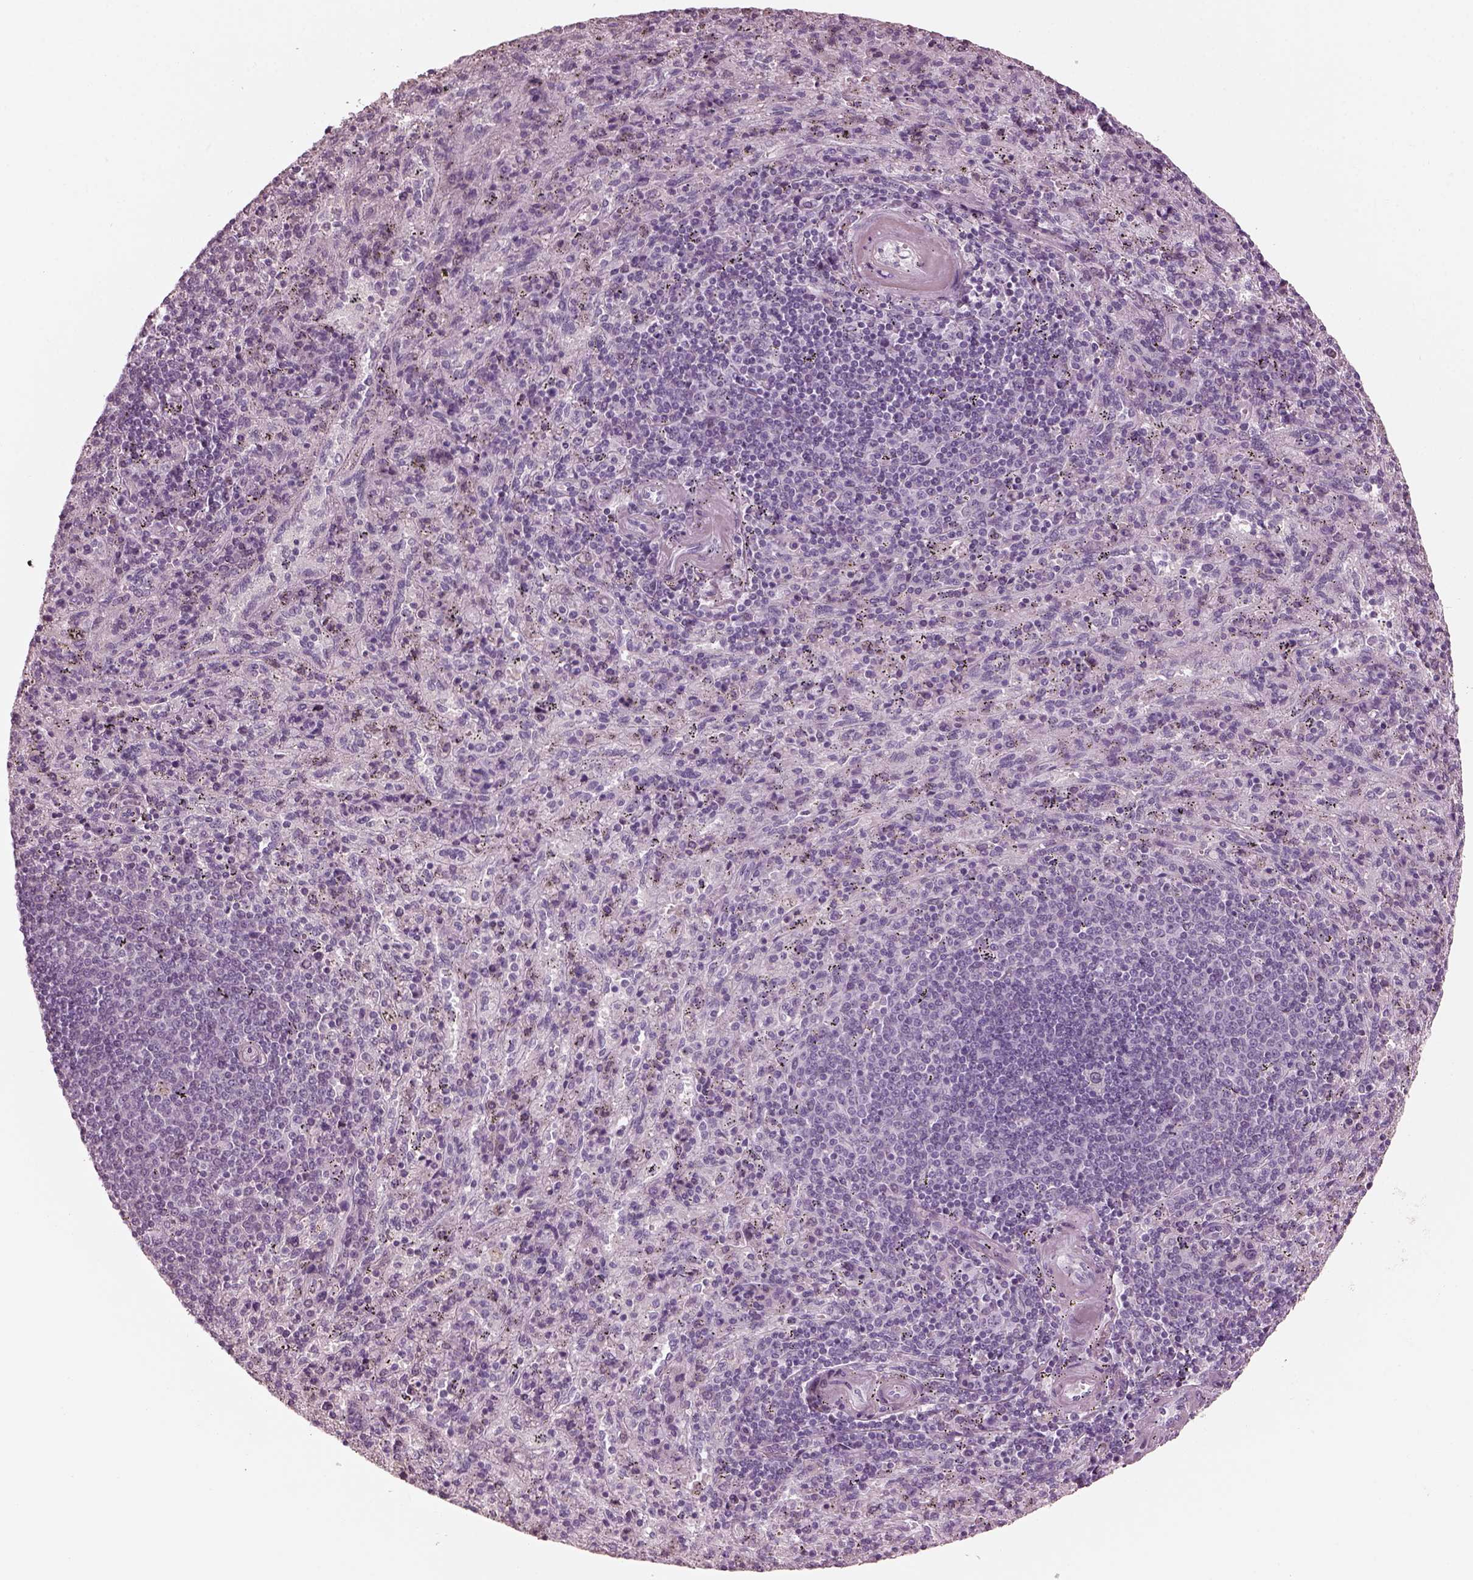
{"staining": {"intensity": "negative", "quantity": "none", "location": "none"}, "tissue": "spleen", "cell_type": "Cells in red pulp", "image_type": "normal", "snomed": [{"axis": "morphology", "description": "Normal tissue, NOS"}, {"axis": "topography", "description": "Spleen"}], "caption": "IHC image of unremarkable human spleen stained for a protein (brown), which reveals no positivity in cells in red pulp.", "gene": "FABP9", "patient": {"sex": "male", "age": 57}}